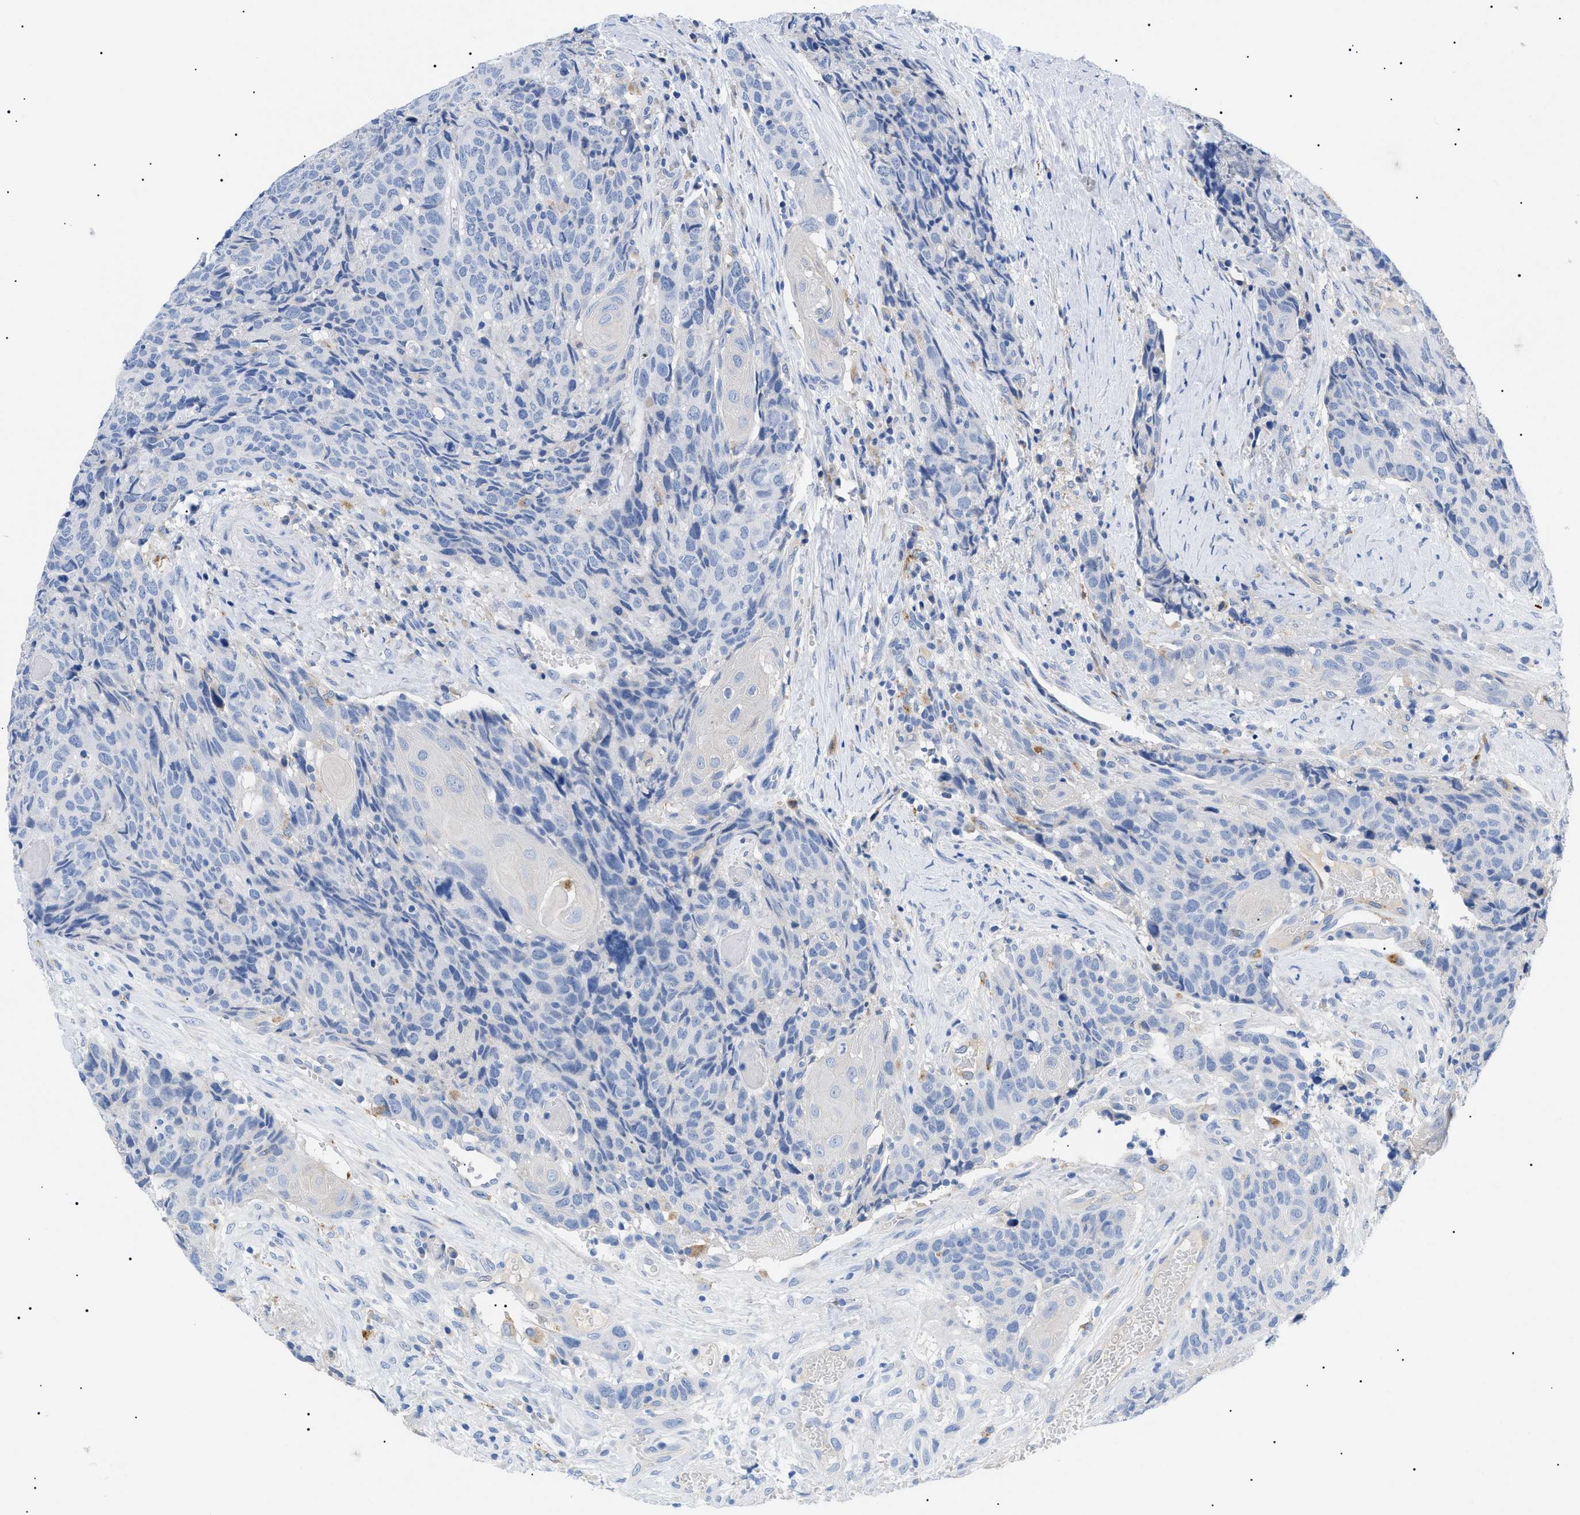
{"staining": {"intensity": "negative", "quantity": "none", "location": "none"}, "tissue": "head and neck cancer", "cell_type": "Tumor cells", "image_type": "cancer", "snomed": [{"axis": "morphology", "description": "Squamous cell carcinoma, NOS"}, {"axis": "topography", "description": "Head-Neck"}], "caption": "Photomicrograph shows no significant protein expression in tumor cells of squamous cell carcinoma (head and neck).", "gene": "ACKR1", "patient": {"sex": "male", "age": 66}}